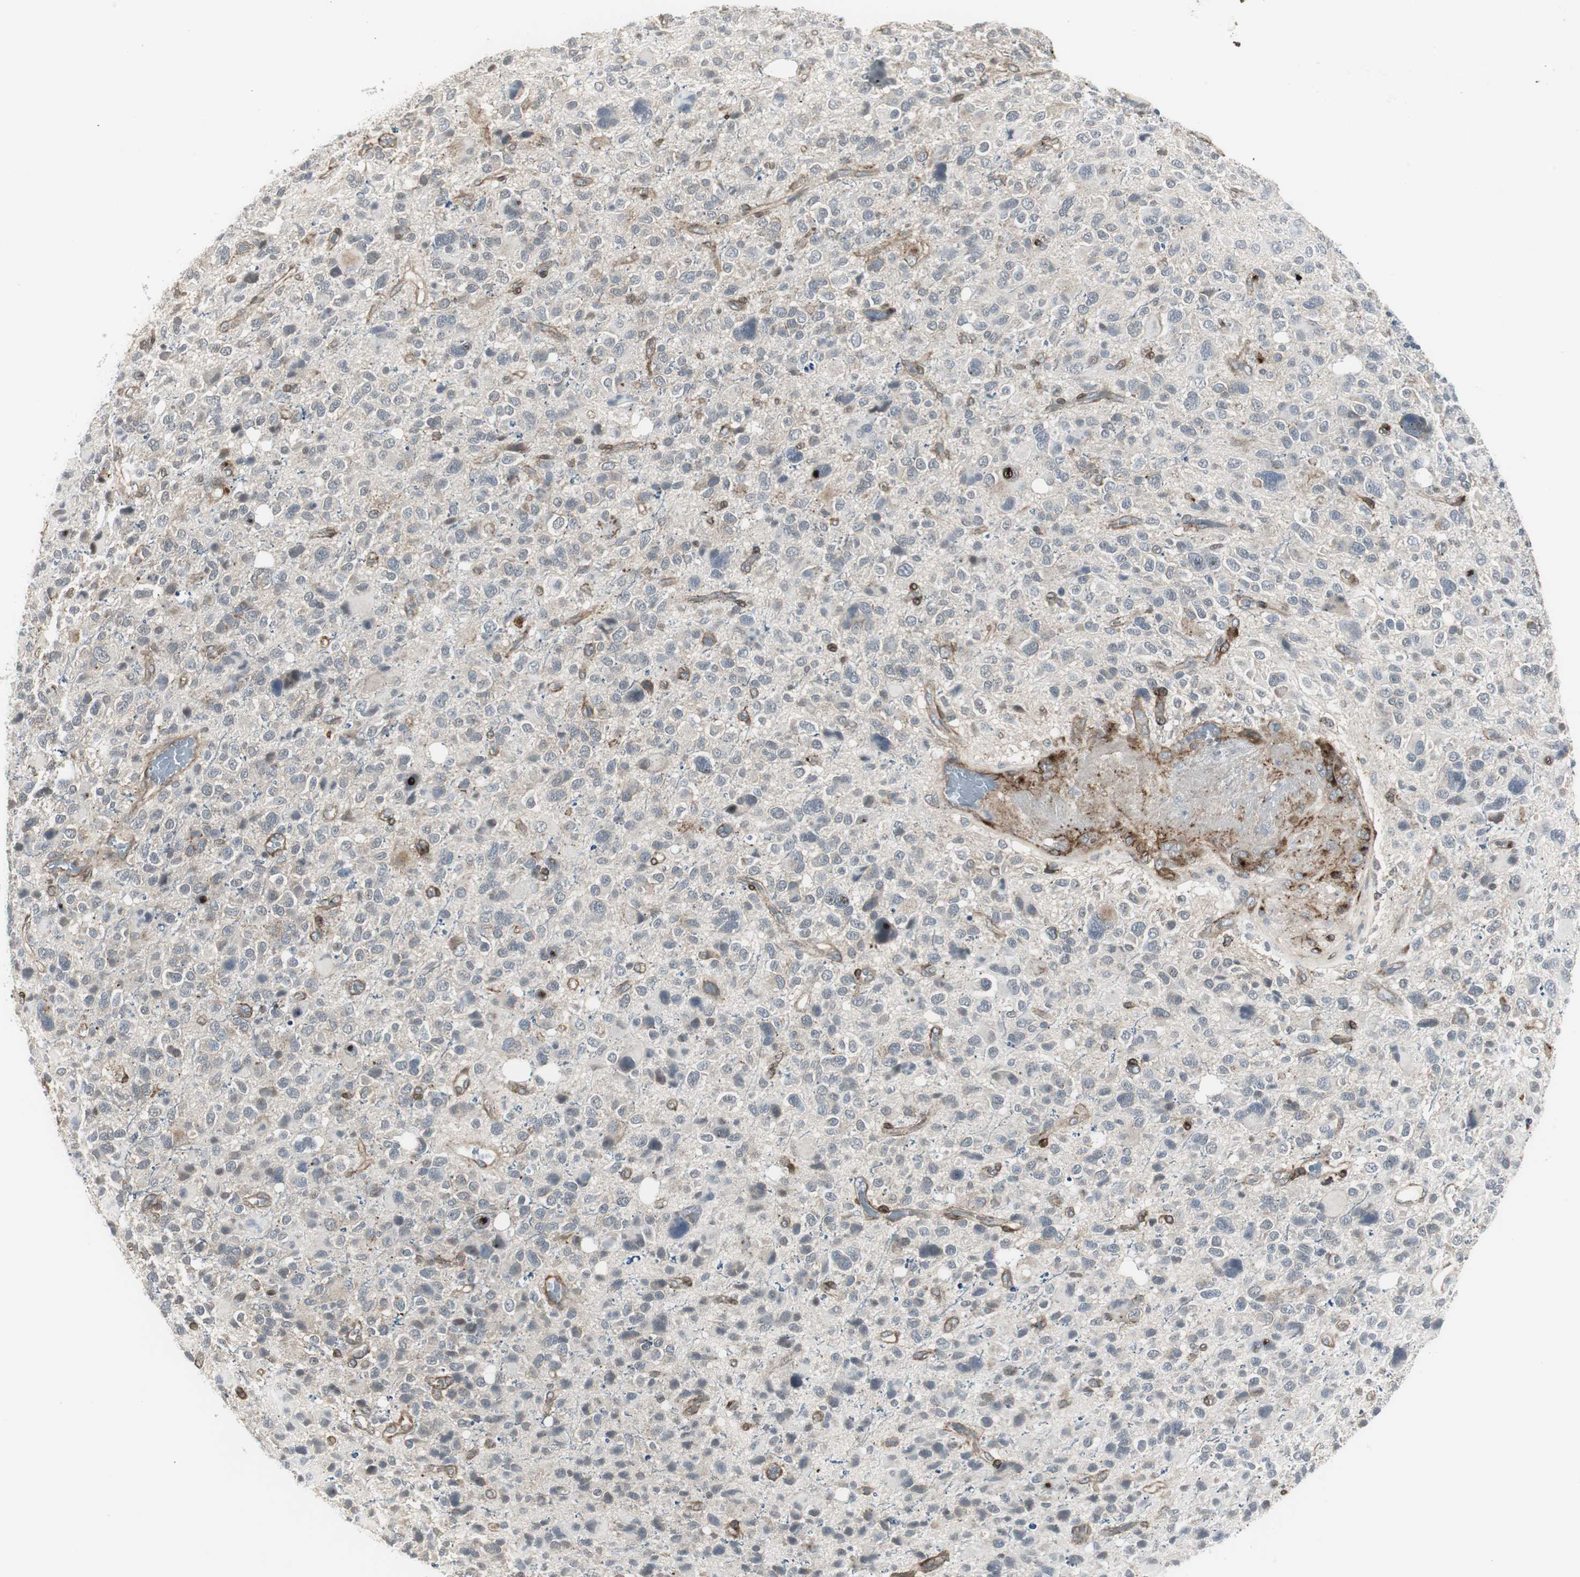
{"staining": {"intensity": "moderate", "quantity": "<25%", "location": "cytoplasmic/membranous"}, "tissue": "glioma", "cell_type": "Tumor cells", "image_type": "cancer", "snomed": [{"axis": "morphology", "description": "Glioma, malignant, High grade"}, {"axis": "topography", "description": "Brain"}], "caption": "Glioma stained with IHC reveals moderate cytoplasmic/membranous staining in about <25% of tumor cells.", "gene": "SCYL3", "patient": {"sex": "male", "age": 48}}